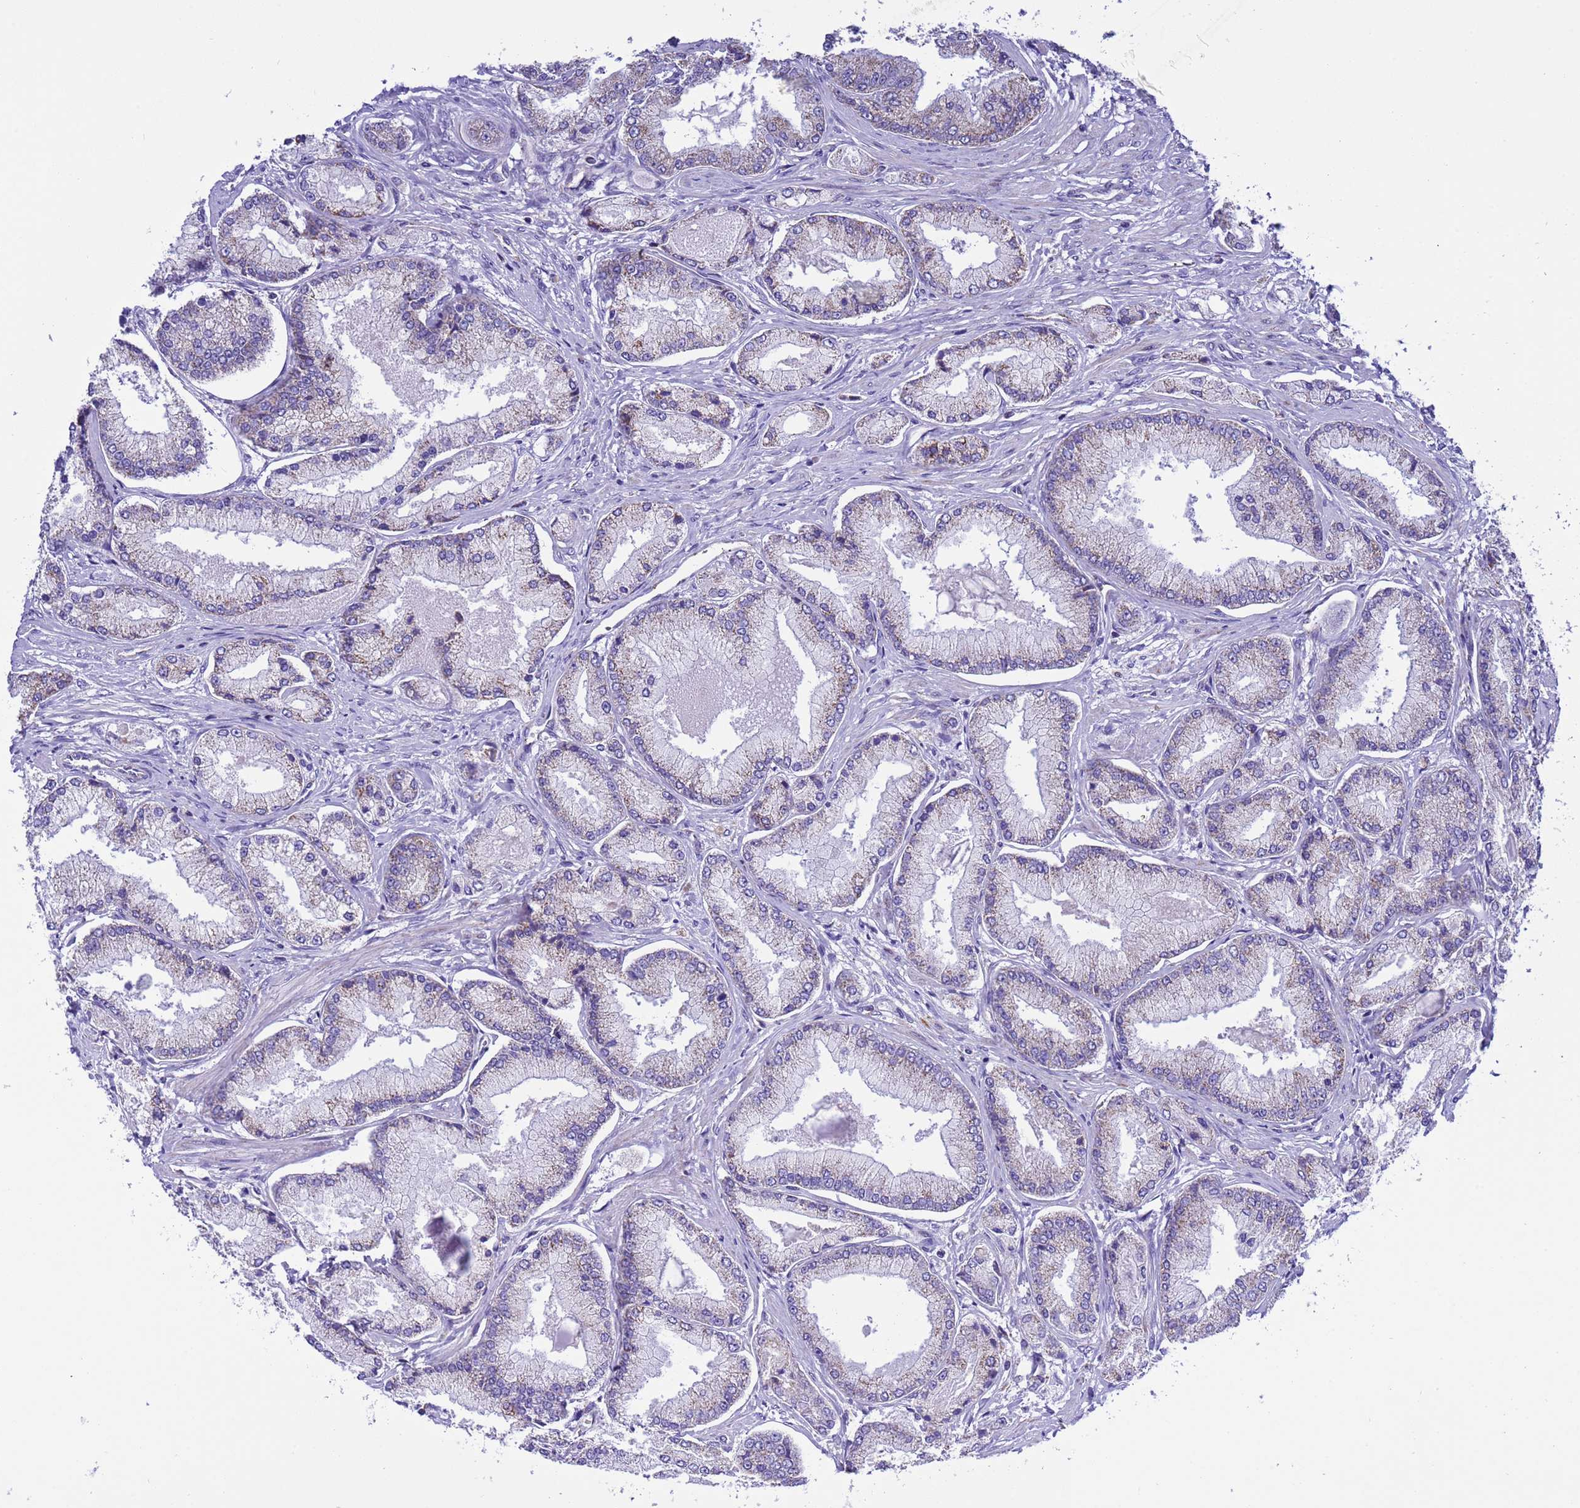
{"staining": {"intensity": "weak", "quantity": "<25%", "location": "cytoplasmic/membranous"}, "tissue": "prostate cancer", "cell_type": "Tumor cells", "image_type": "cancer", "snomed": [{"axis": "morphology", "description": "Adenocarcinoma, Low grade"}, {"axis": "topography", "description": "Prostate"}], "caption": "Immunohistochemical staining of human adenocarcinoma (low-grade) (prostate) reveals no significant staining in tumor cells.", "gene": "CCDC191", "patient": {"sex": "male", "age": 74}}